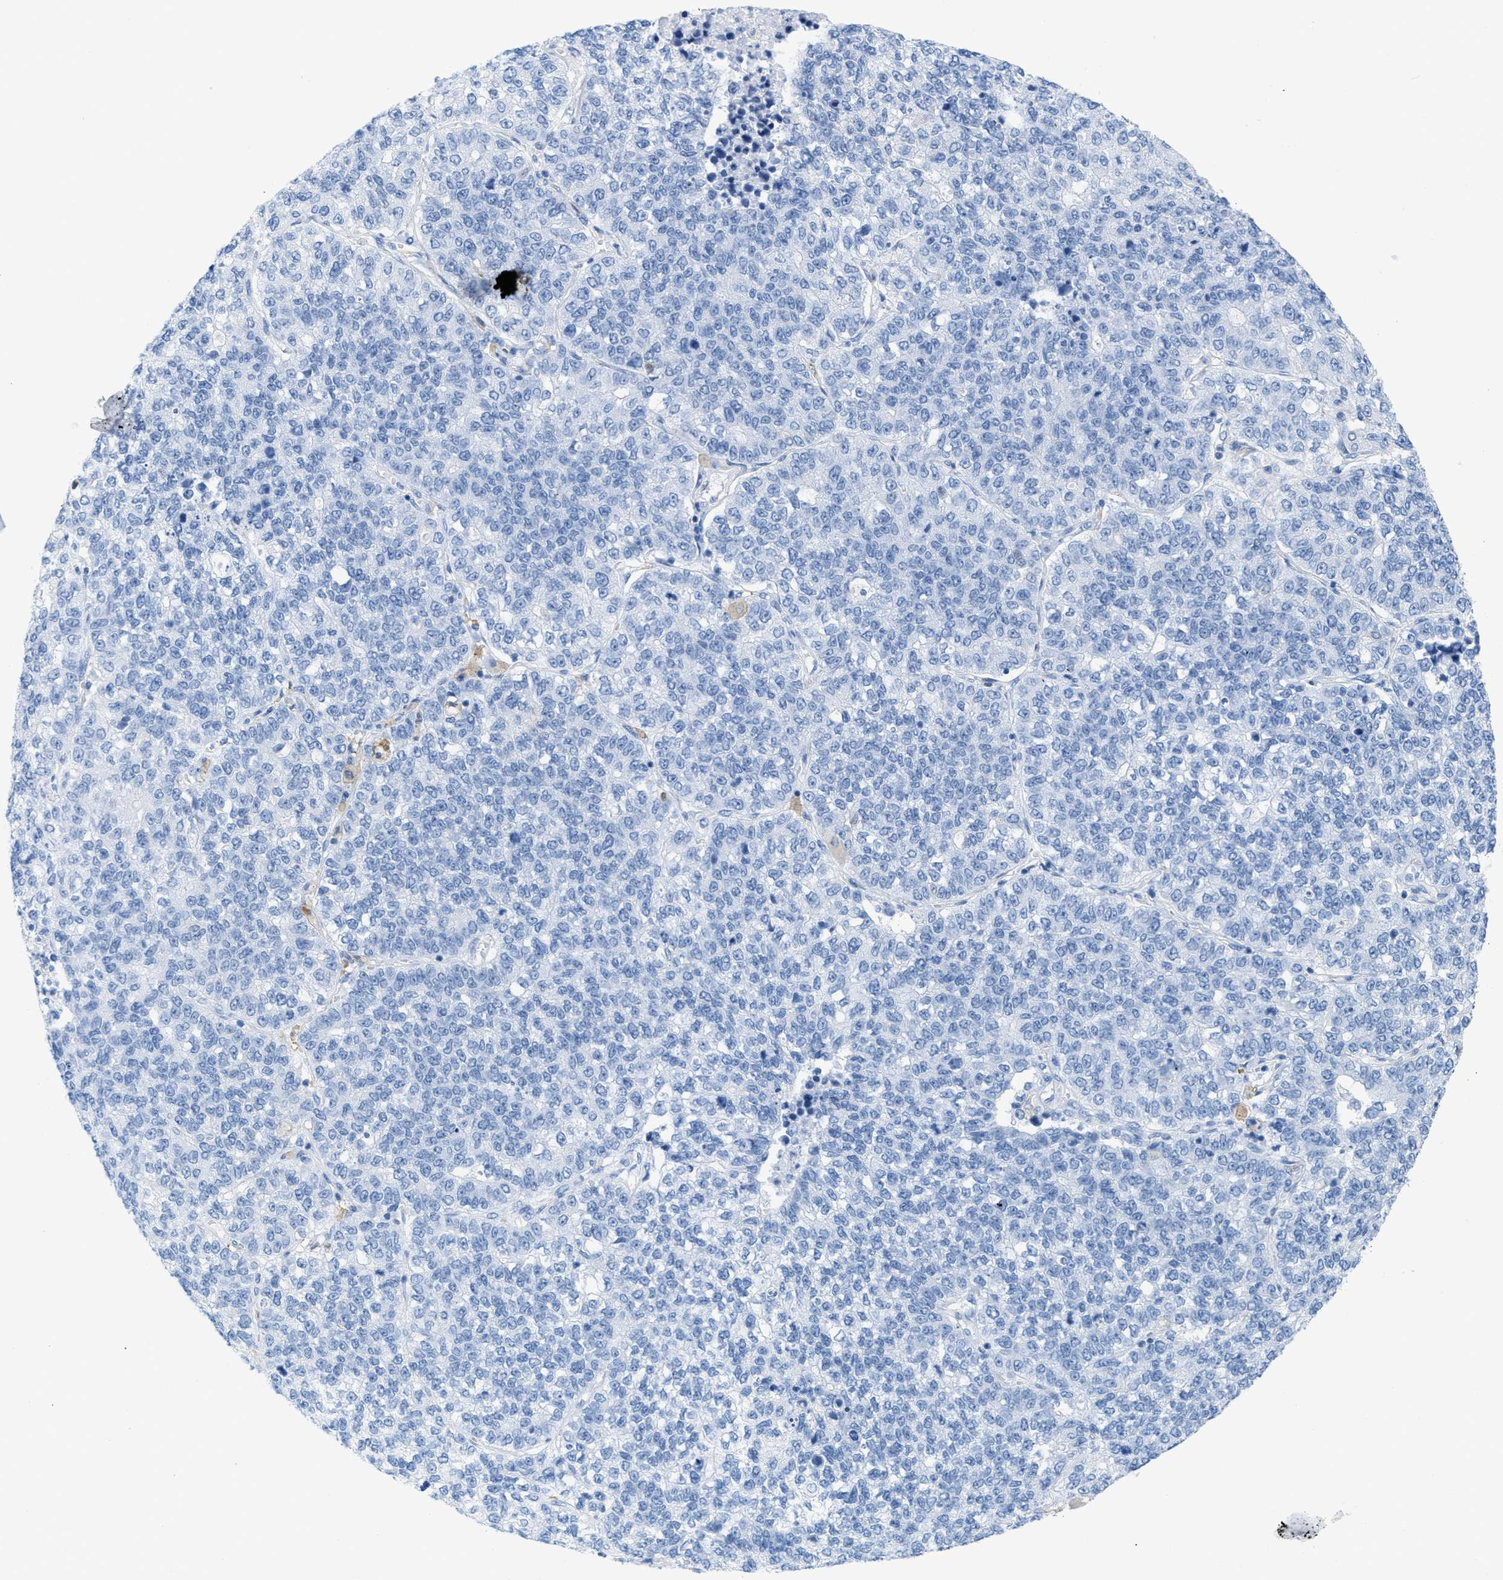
{"staining": {"intensity": "negative", "quantity": "none", "location": "none"}, "tissue": "lung cancer", "cell_type": "Tumor cells", "image_type": "cancer", "snomed": [{"axis": "morphology", "description": "Adenocarcinoma, NOS"}, {"axis": "topography", "description": "Lung"}], "caption": "DAB immunohistochemical staining of lung adenocarcinoma shows no significant expression in tumor cells. (IHC, brightfield microscopy, high magnification).", "gene": "ASGR1", "patient": {"sex": "male", "age": 49}}